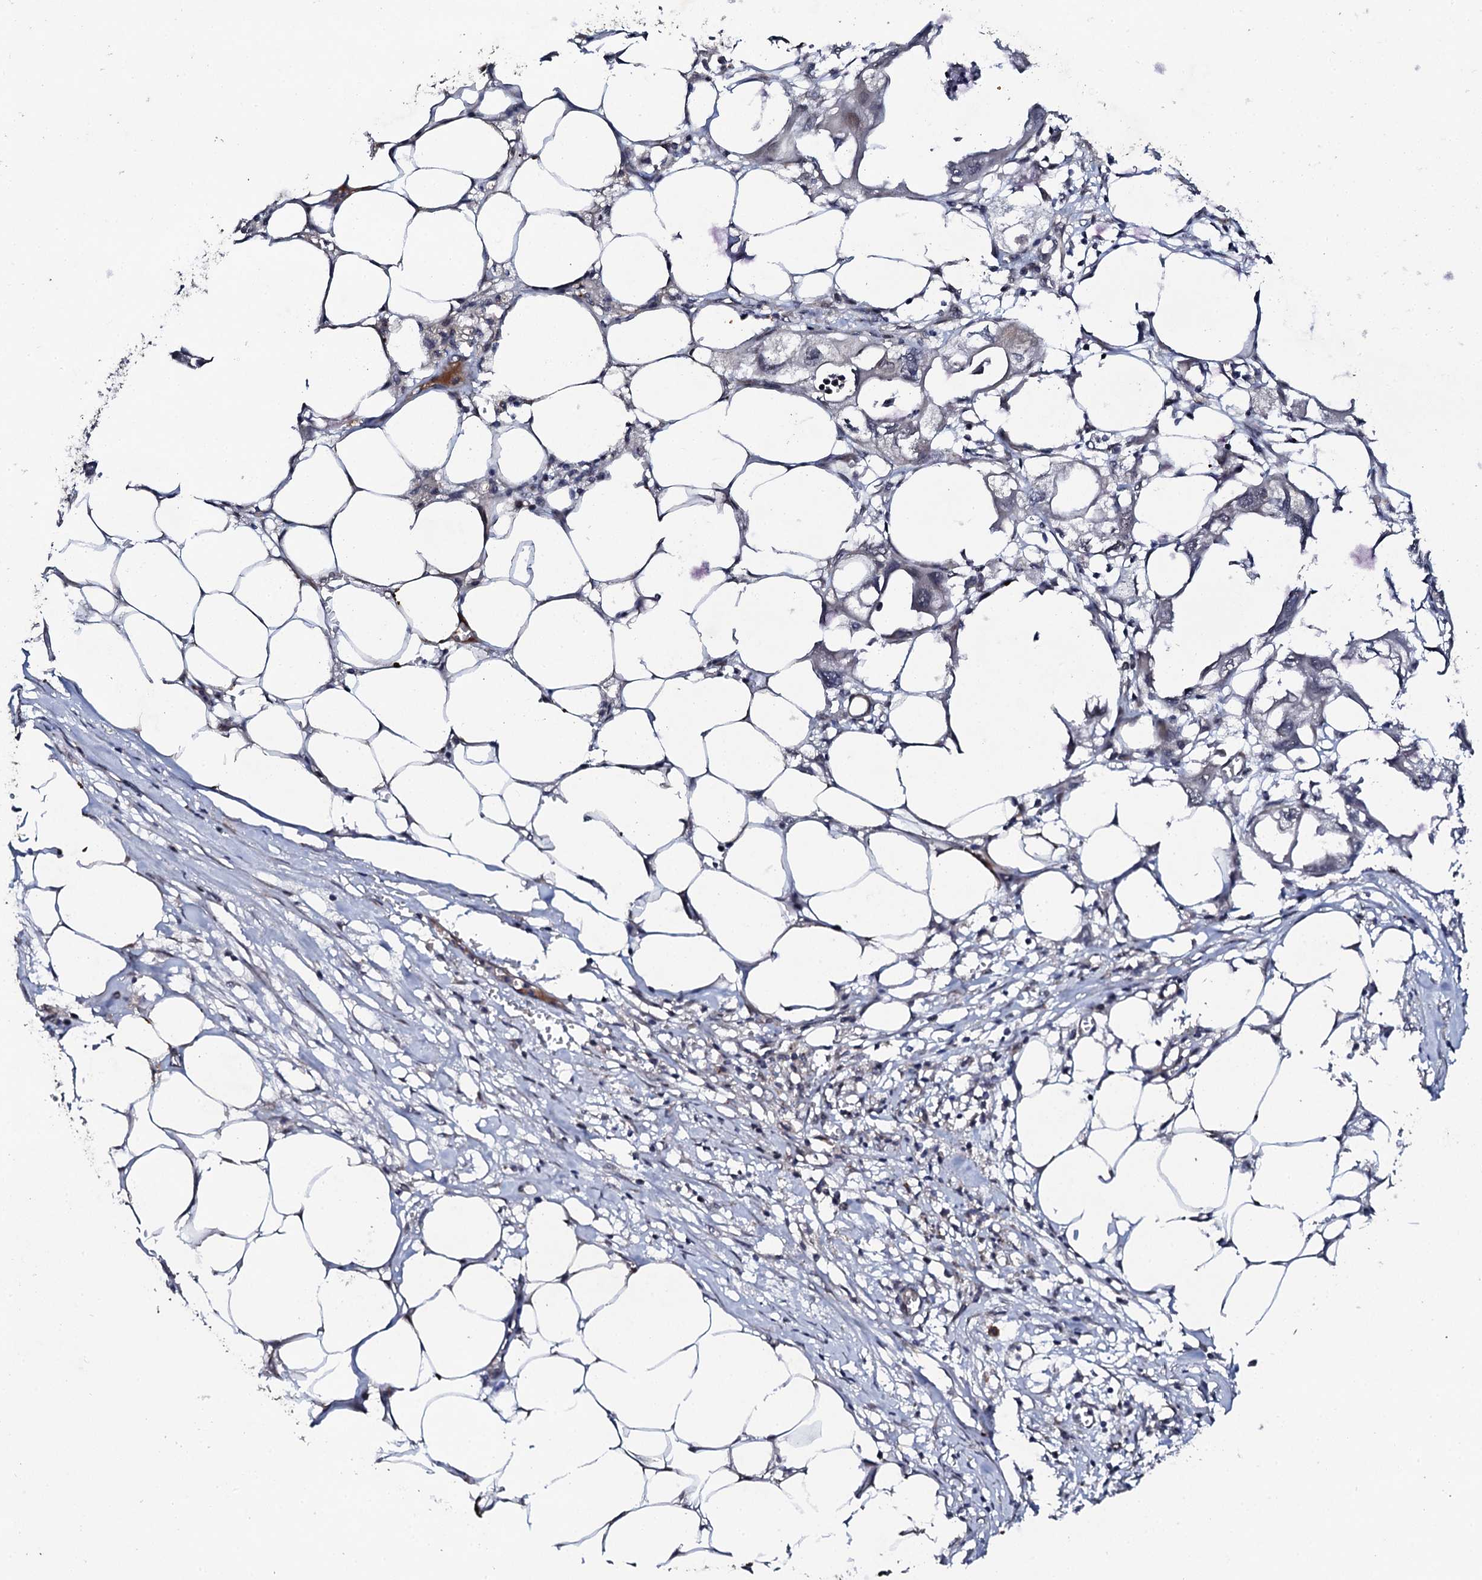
{"staining": {"intensity": "negative", "quantity": "none", "location": "none"}, "tissue": "endometrial cancer", "cell_type": "Tumor cells", "image_type": "cancer", "snomed": [{"axis": "morphology", "description": "Adenocarcinoma, NOS"}, {"axis": "morphology", "description": "Adenocarcinoma, metastatic, NOS"}, {"axis": "topography", "description": "Adipose tissue"}, {"axis": "topography", "description": "Endometrium"}], "caption": "Immunohistochemistry (IHC) histopathology image of human endometrial cancer stained for a protein (brown), which demonstrates no positivity in tumor cells.", "gene": "FAM111A", "patient": {"sex": "female", "age": 67}}